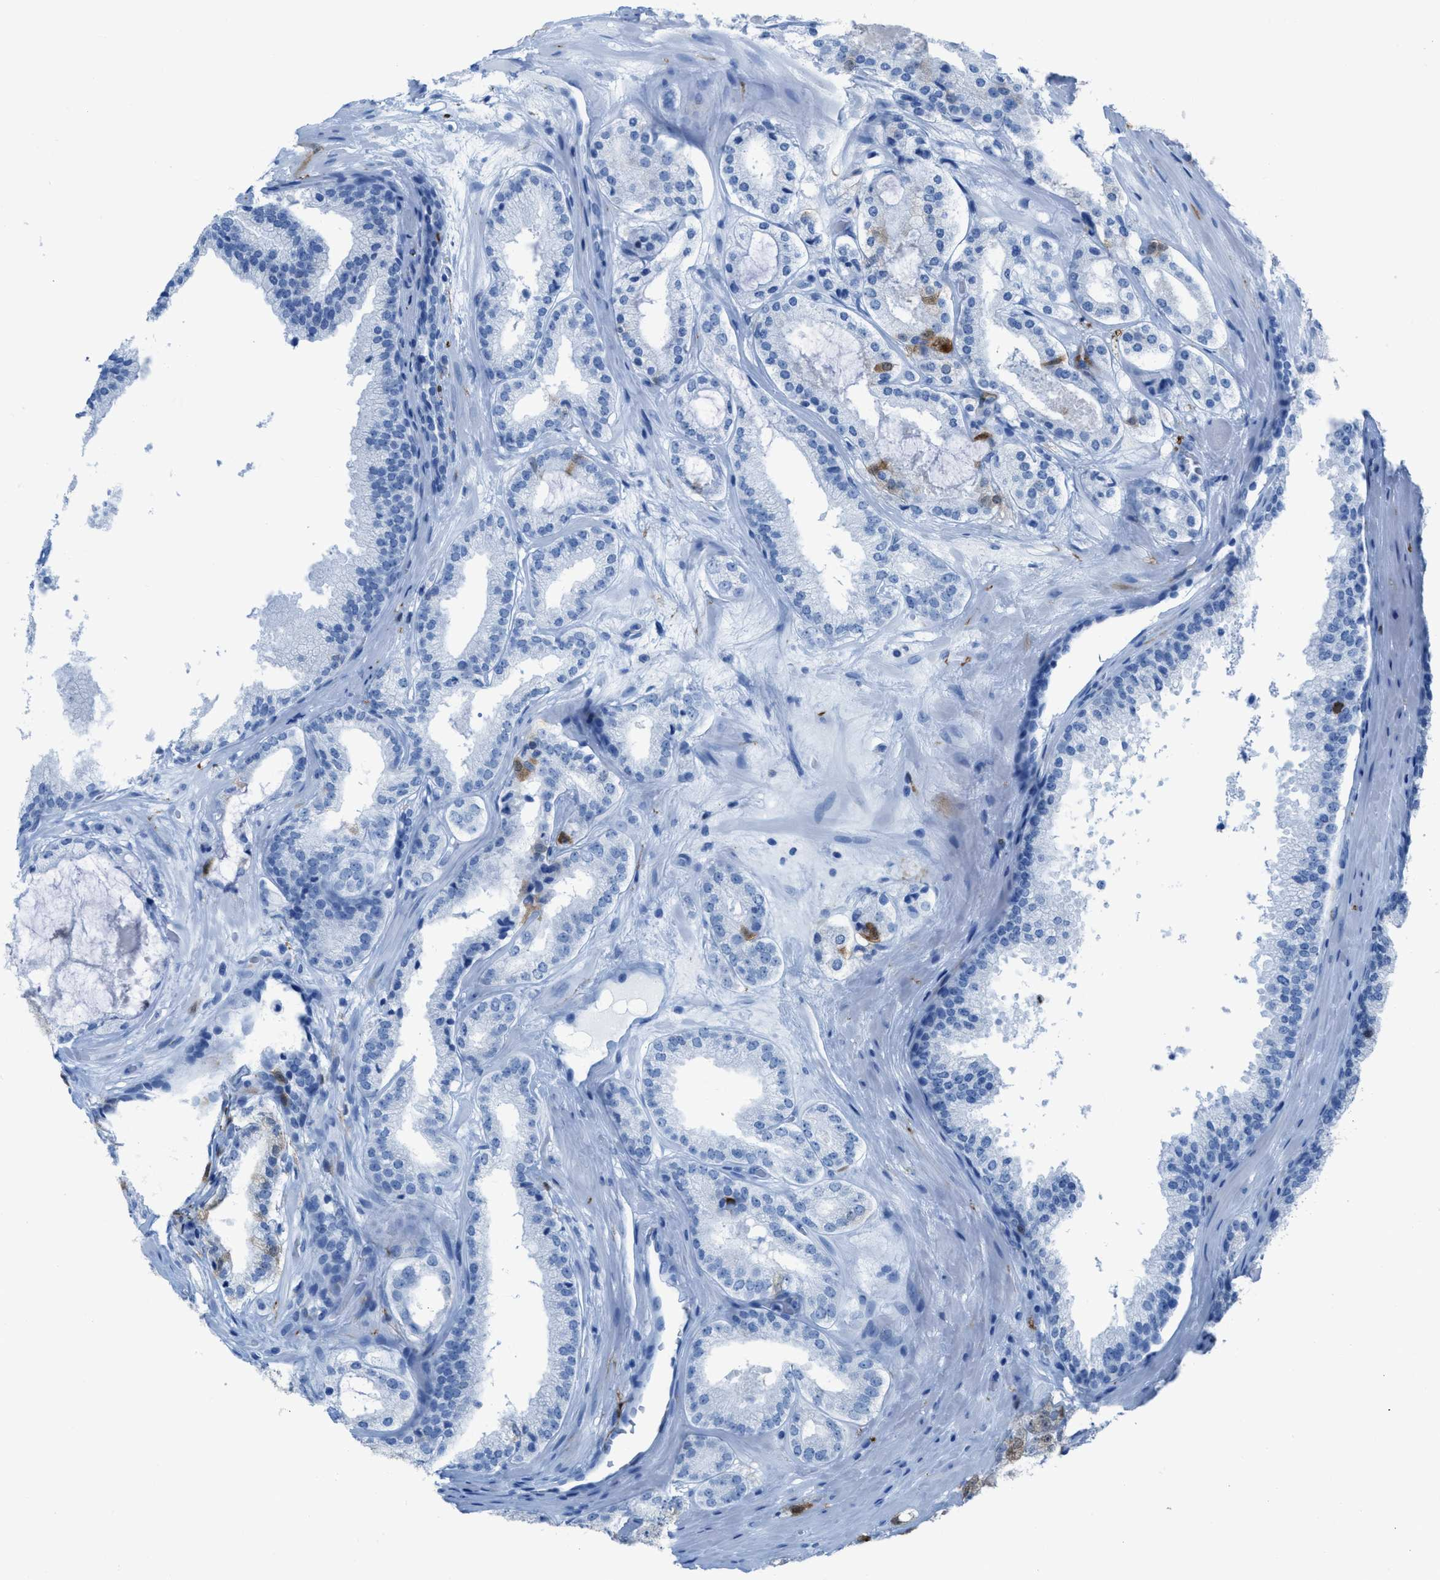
{"staining": {"intensity": "moderate", "quantity": "<25%", "location": "cytoplasmic/membranous"}, "tissue": "prostate cancer", "cell_type": "Tumor cells", "image_type": "cancer", "snomed": [{"axis": "morphology", "description": "Adenocarcinoma, High grade"}, {"axis": "topography", "description": "Prostate"}], "caption": "A brown stain highlights moderate cytoplasmic/membranous staining of a protein in high-grade adenocarcinoma (prostate) tumor cells.", "gene": "CDKN2A", "patient": {"sex": "male", "age": 65}}